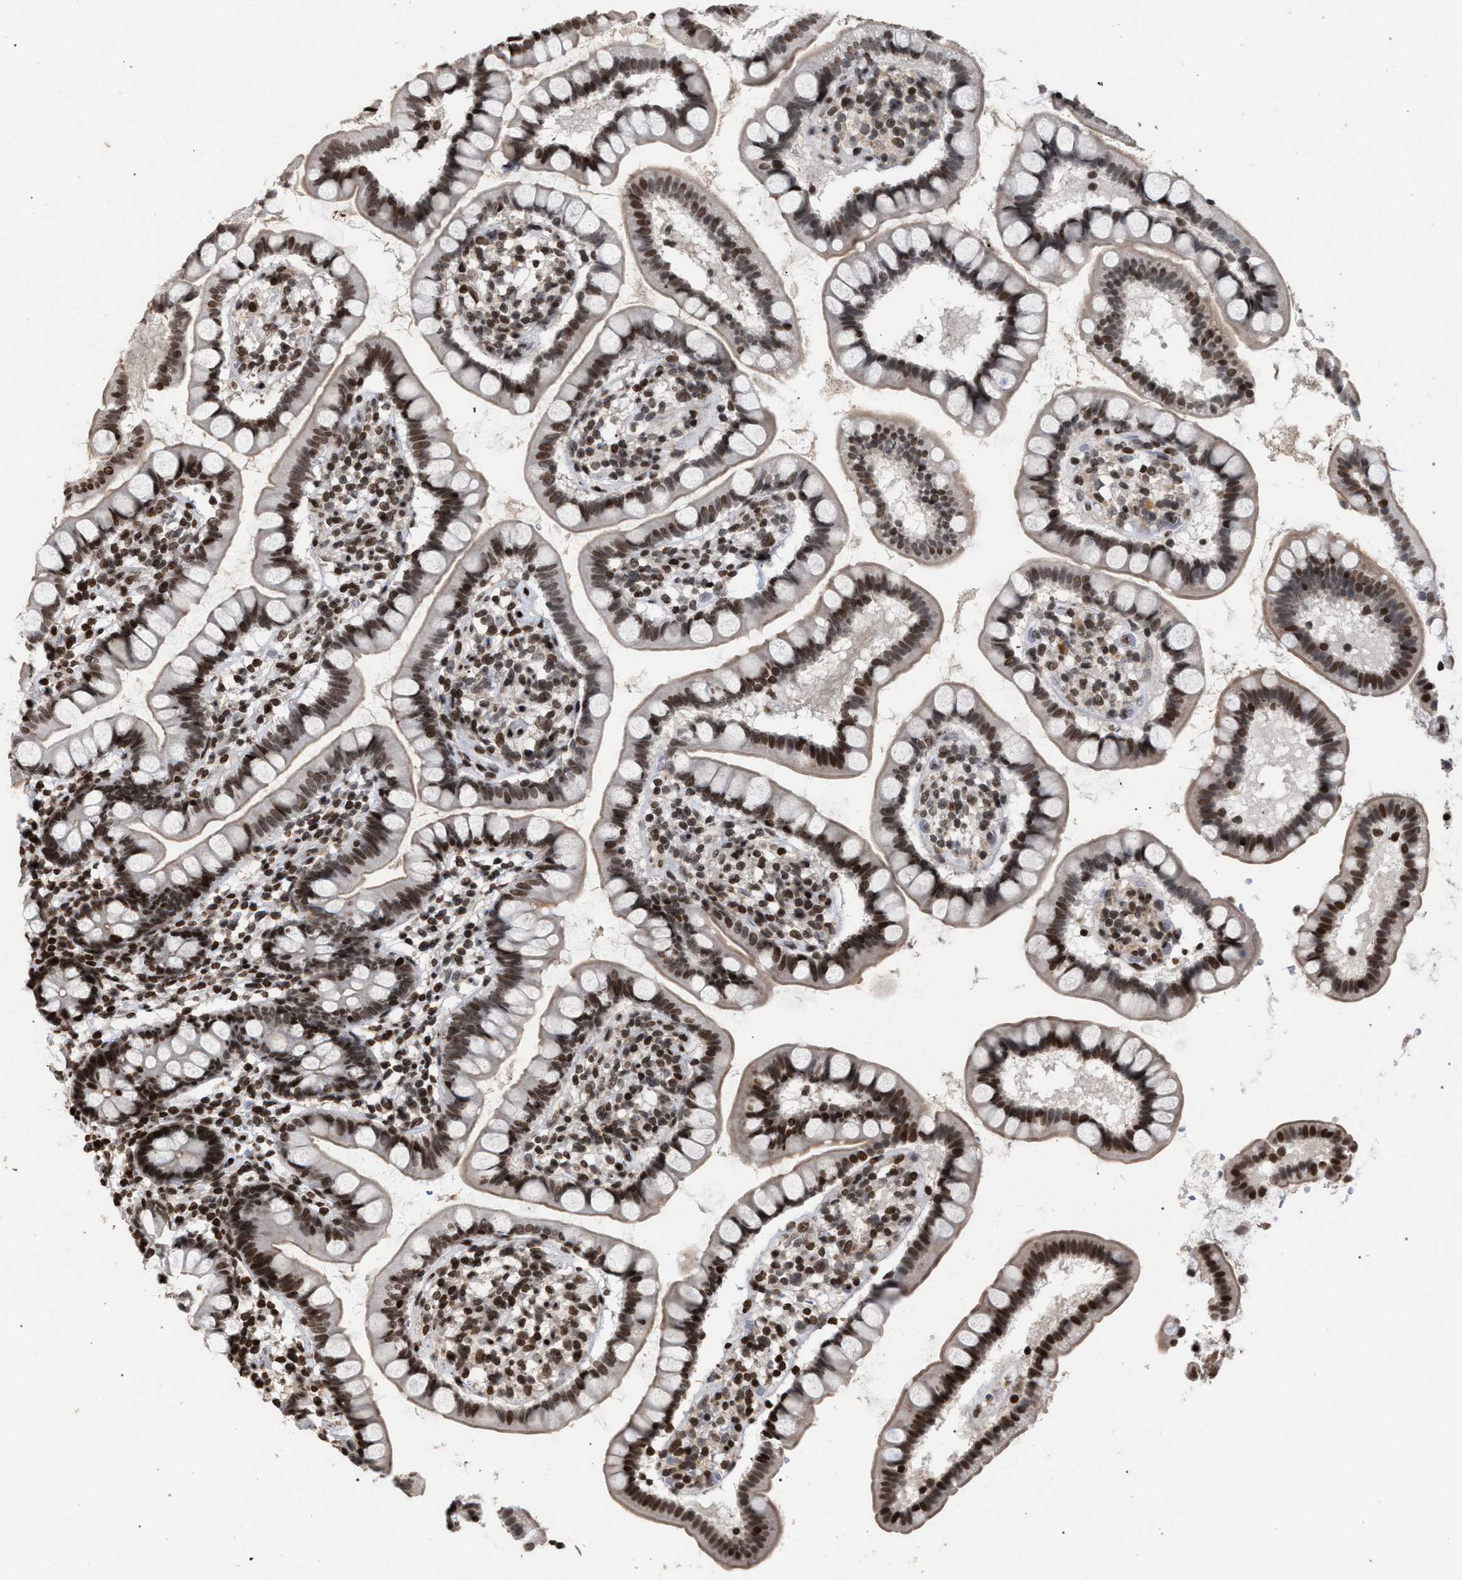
{"staining": {"intensity": "strong", "quantity": "25%-75%", "location": "nuclear"}, "tissue": "small intestine", "cell_type": "Glandular cells", "image_type": "normal", "snomed": [{"axis": "morphology", "description": "Normal tissue, NOS"}, {"axis": "topography", "description": "Small intestine"}], "caption": "Immunohistochemical staining of benign small intestine displays high levels of strong nuclear staining in about 25%-75% of glandular cells. (DAB = brown stain, brightfield microscopy at high magnification).", "gene": "FOXD3", "patient": {"sex": "female", "age": 84}}